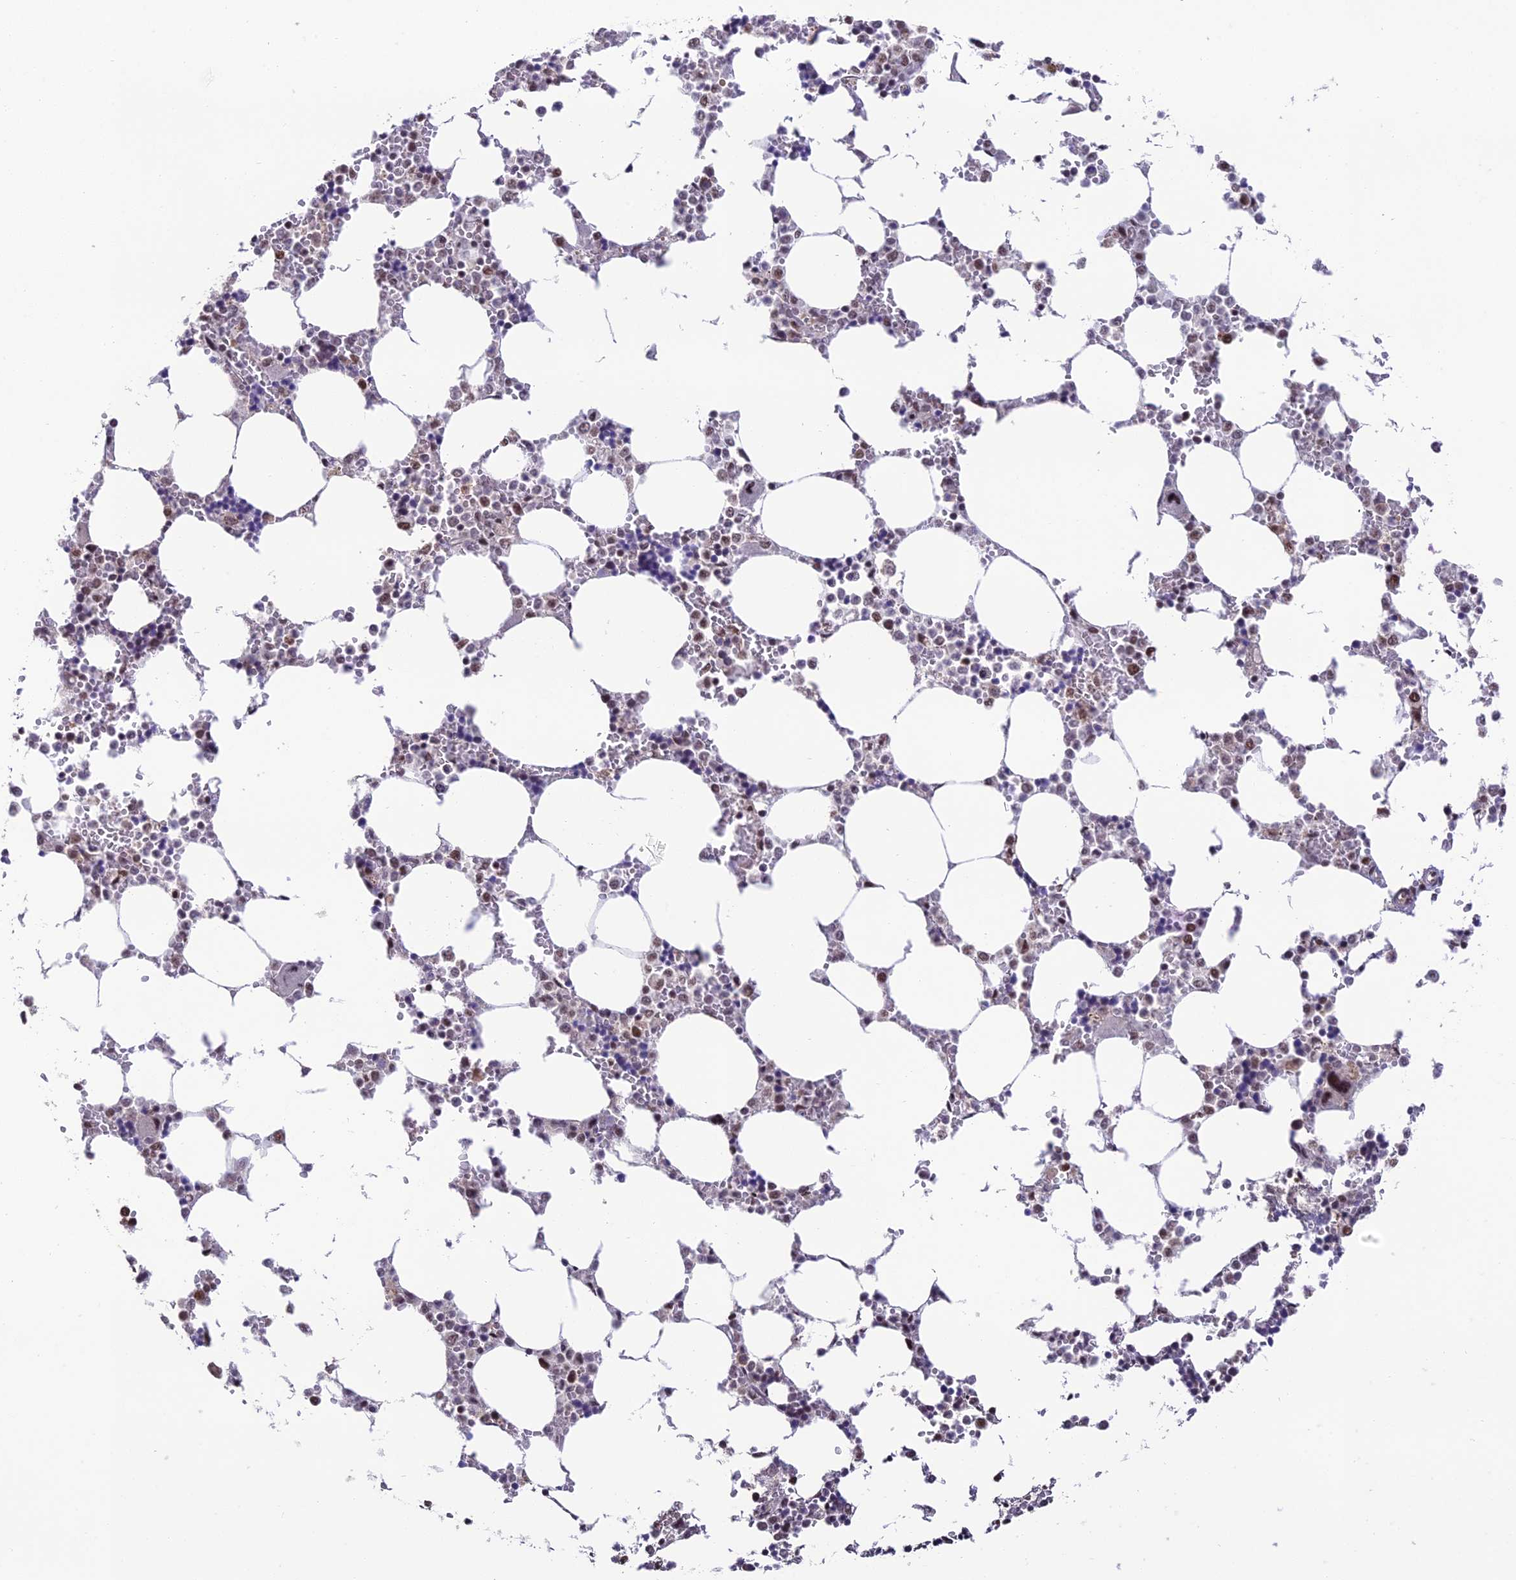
{"staining": {"intensity": "moderate", "quantity": "<25%", "location": "nuclear"}, "tissue": "bone marrow", "cell_type": "Hematopoietic cells", "image_type": "normal", "snomed": [{"axis": "morphology", "description": "Normal tissue, NOS"}, {"axis": "topography", "description": "Bone marrow"}], "caption": "Immunohistochemical staining of benign bone marrow reveals moderate nuclear protein staining in about <25% of hematopoietic cells. The protein of interest is shown in brown color, while the nuclei are stained blue.", "gene": "THOC7", "patient": {"sex": "male", "age": 64}}